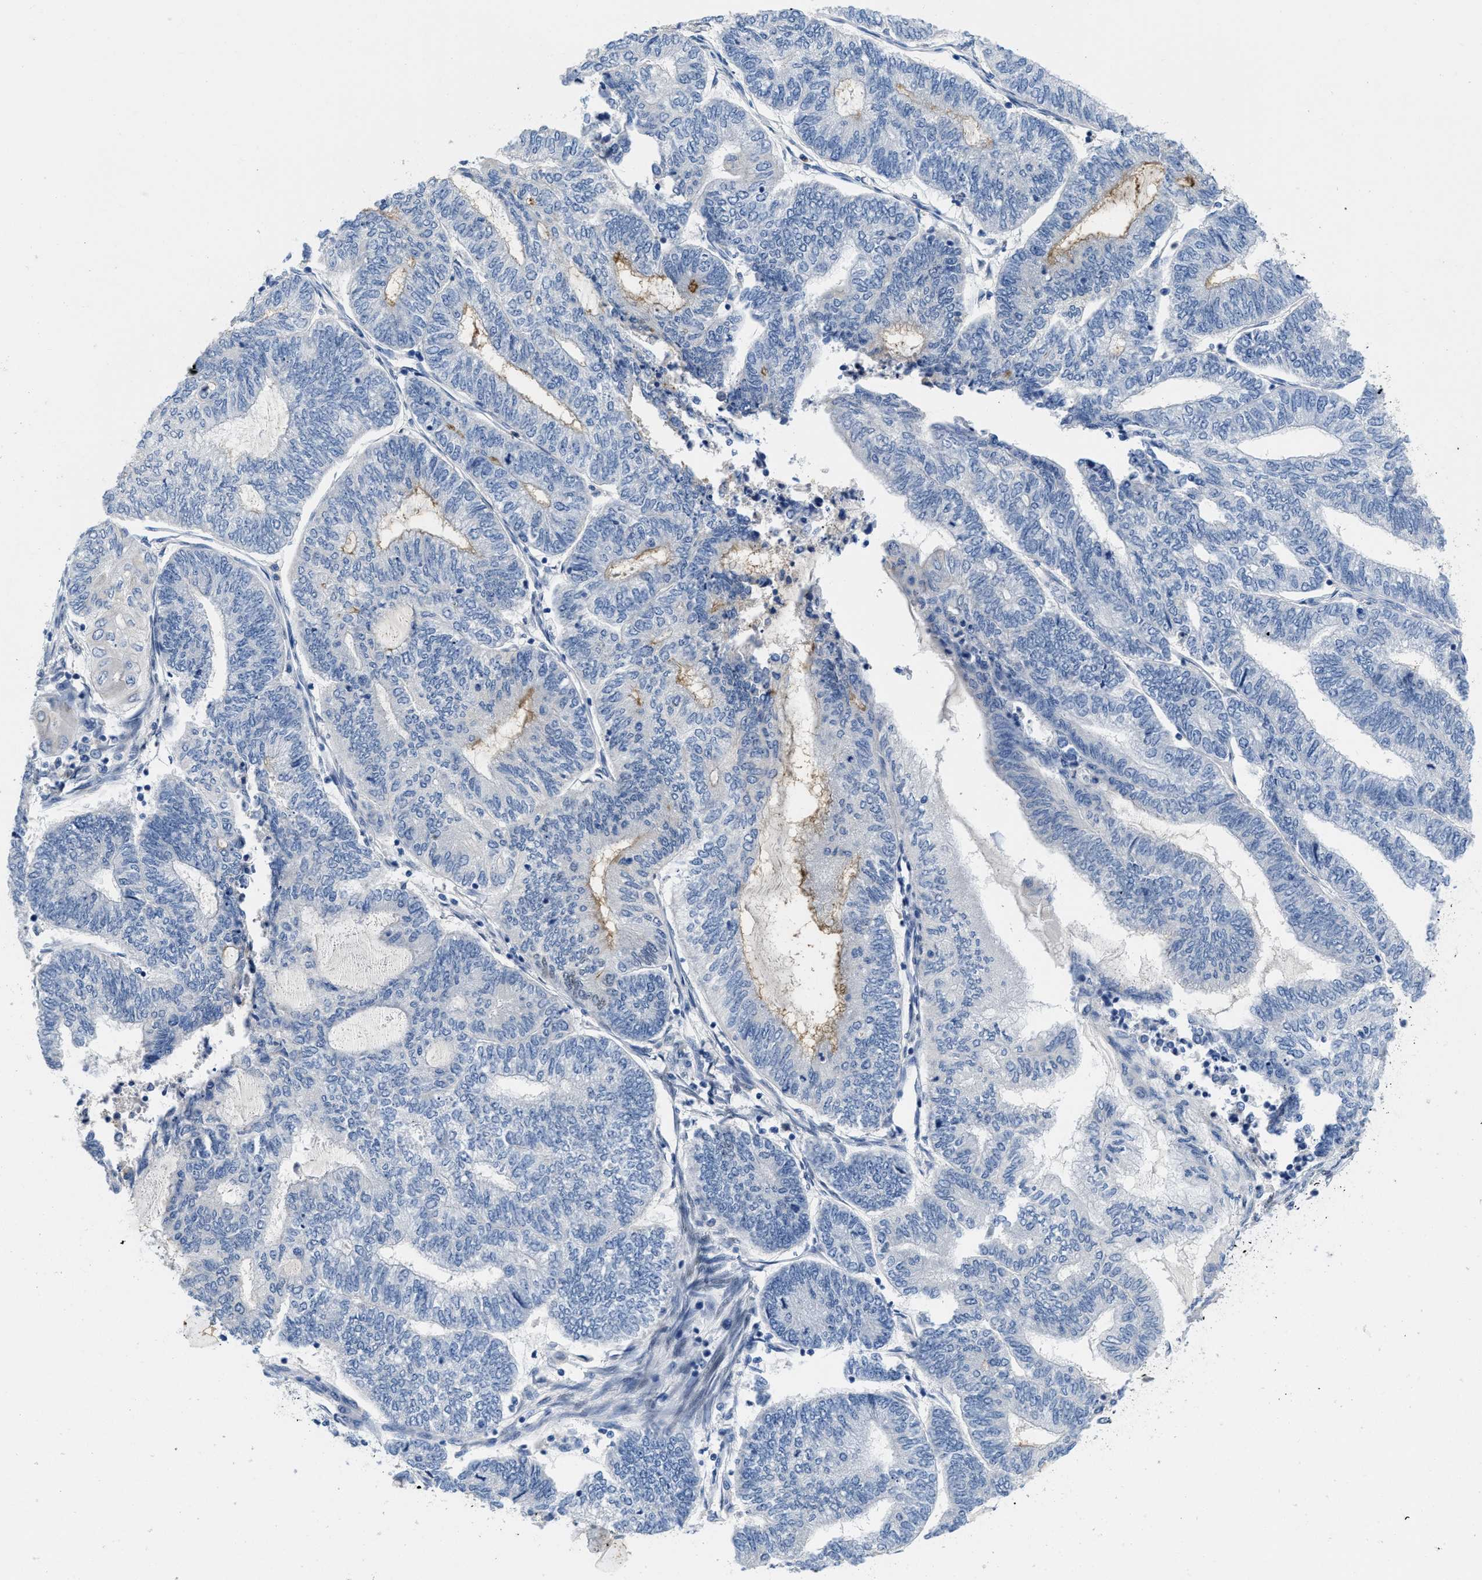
{"staining": {"intensity": "weak", "quantity": "<25%", "location": "cytoplasmic/membranous"}, "tissue": "endometrial cancer", "cell_type": "Tumor cells", "image_type": "cancer", "snomed": [{"axis": "morphology", "description": "Adenocarcinoma, NOS"}, {"axis": "topography", "description": "Uterus"}, {"axis": "topography", "description": "Endometrium"}], "caption": "The IHC histopathology image has no significant positivity in tumor cells of endometrial cancer tissue. The staining is performed using DAB (3,3'-diaminobenzidine) brown chromogen with nuclei counter-stained in using hematoxylin.", "gene": "NFIX", "patient": {"sex": "female", "age": 70}}